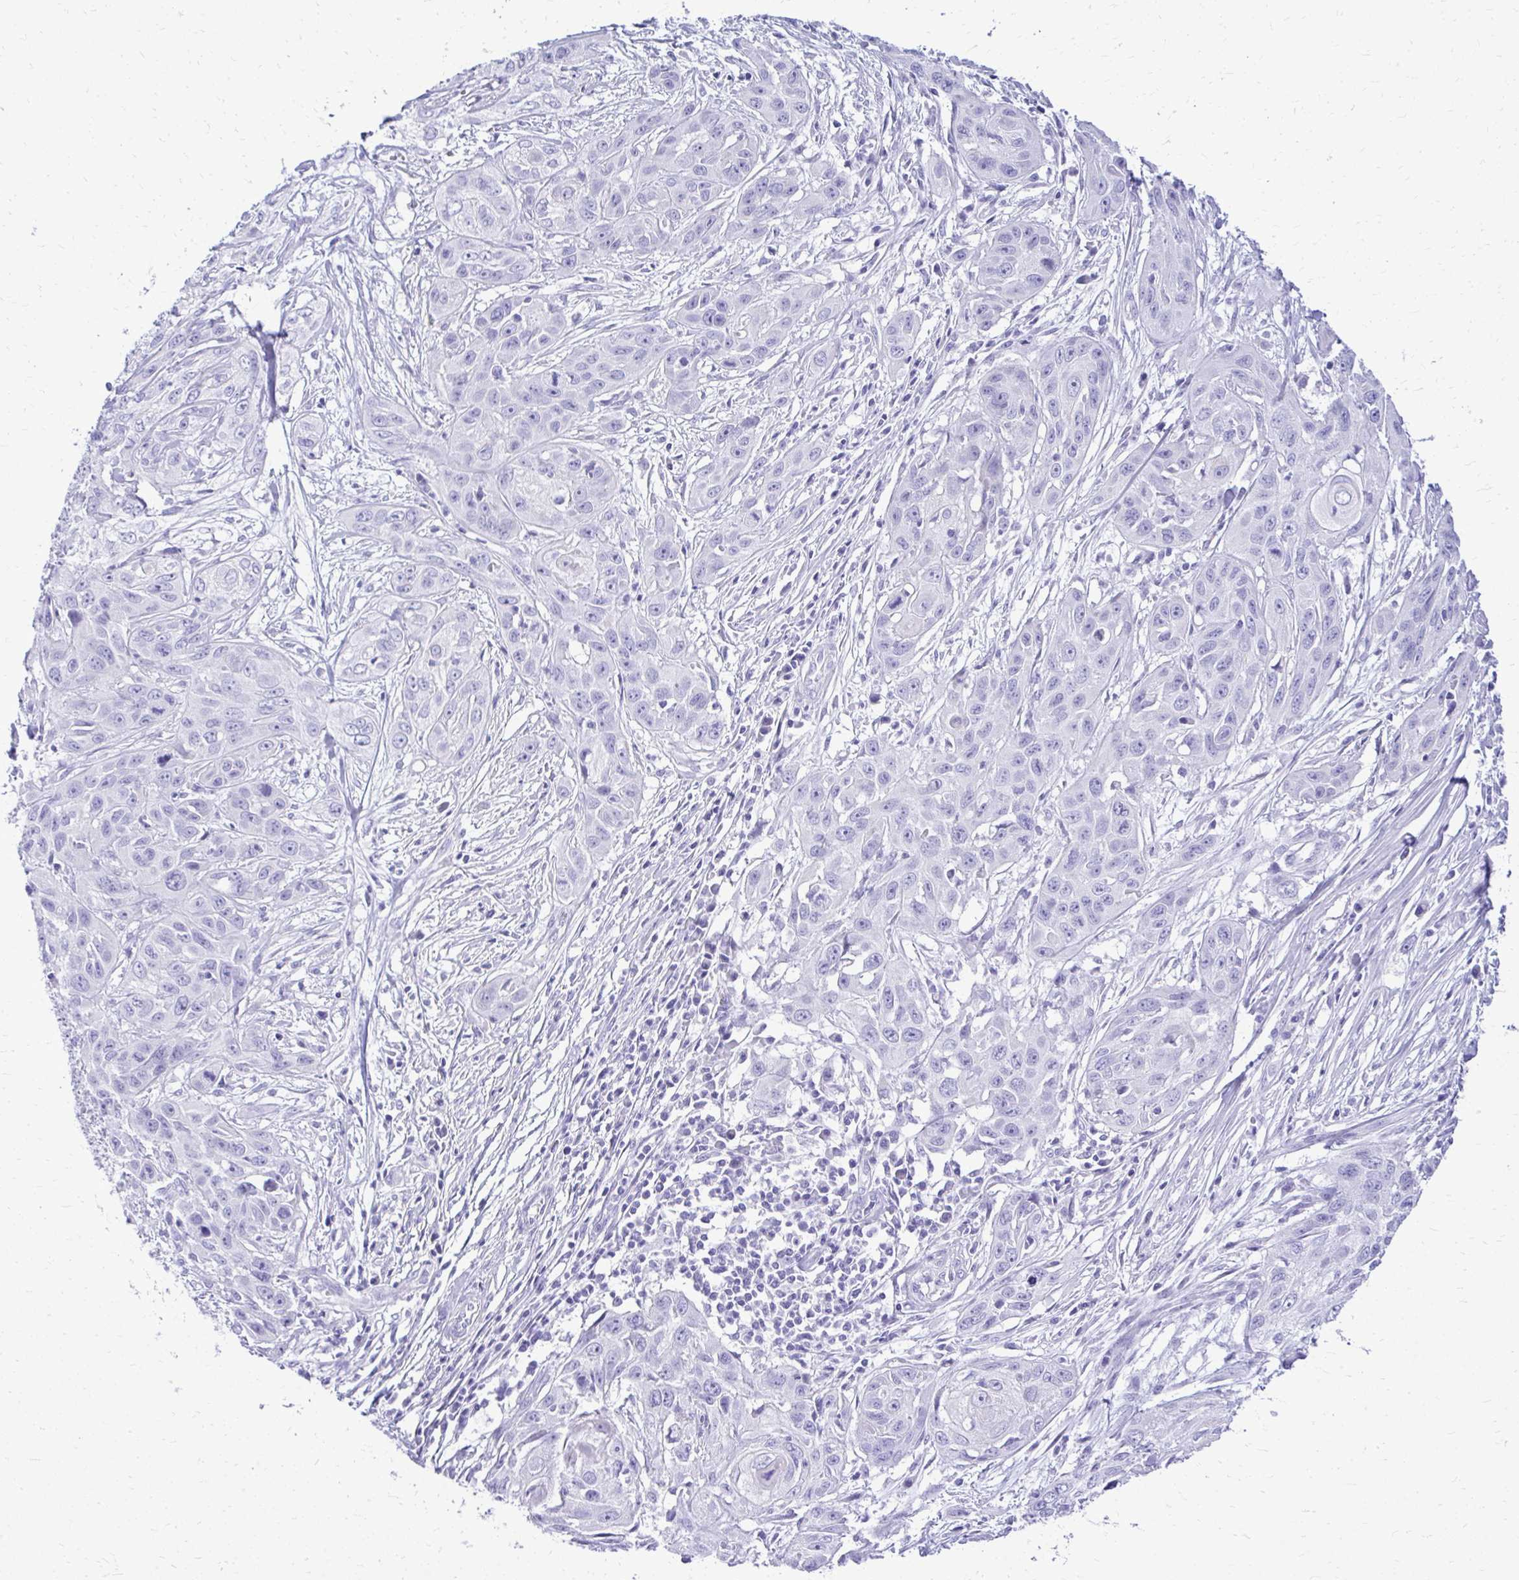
{"staining": {"intensity": "negative", "quantity": "none", "location": "none"}, "tissue": "skin cancer", "cell_type": "Tumor cells", "image_type": "cancer", "snomed": [{"axis": "morphology", "description": "Squamous cell carcinoma, NOS"}, {"axis": "topography", "description": "Skin"}, {"axis": "topography", "description": "Vulva"}], "caption": "The histopathology image demonstrates no staining of tumor cells in skin squamous cell carcinoma.", "gene": "RALYL", "patient": {"sex": "female", "age": 83}}